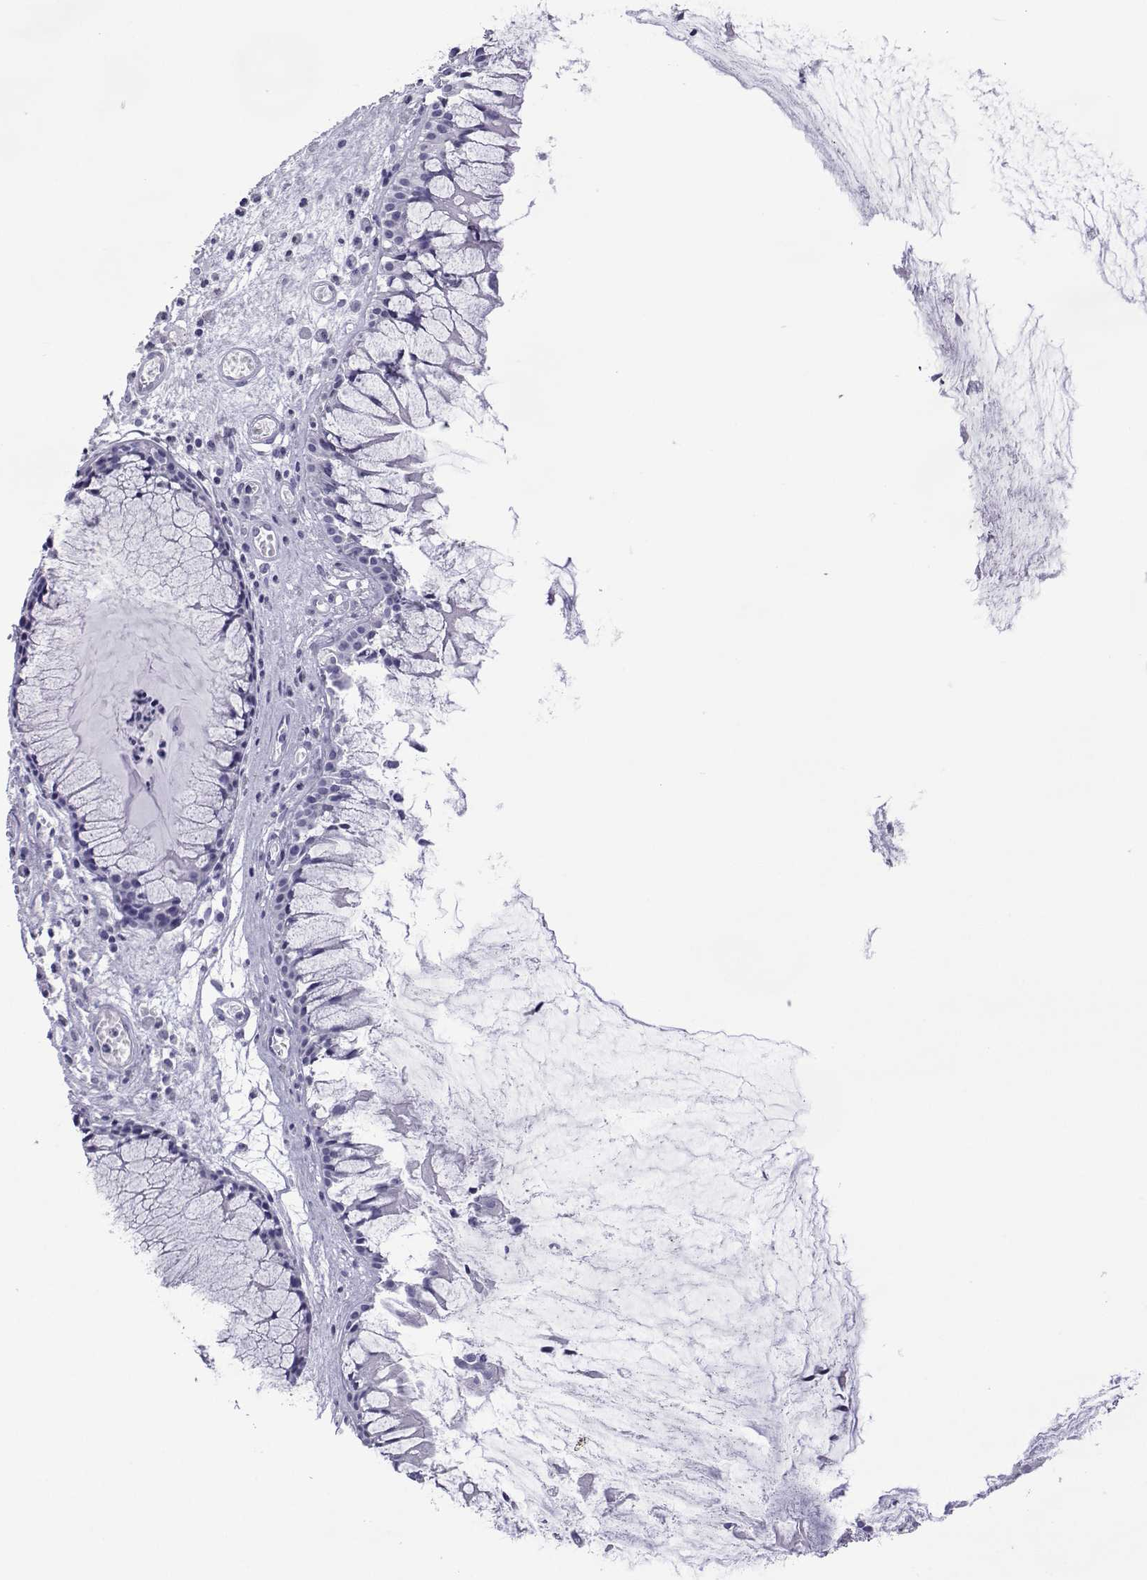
{"staining": {"intensity": "negative", "quantity": "none", "location": "none"}, "tissue": "nasopharynx", "cell_type": "Respiratory epithelial cells", "image_type": "normal", "snomed": [{"axis": "morphology", "description": "Normal tissue, NOS"}, {"axis": "topography", "description": "Nasopharynx"}], "caption": "The image shows no significant staining in respiratory epithelial cells of nasopharynx. (Brightfield microscopy of DAB (3,3'-diaminobenzidine) IHC at high magnification).", "gene": "SPANXA1", "patient": {"sex": "female", "age": 47}}